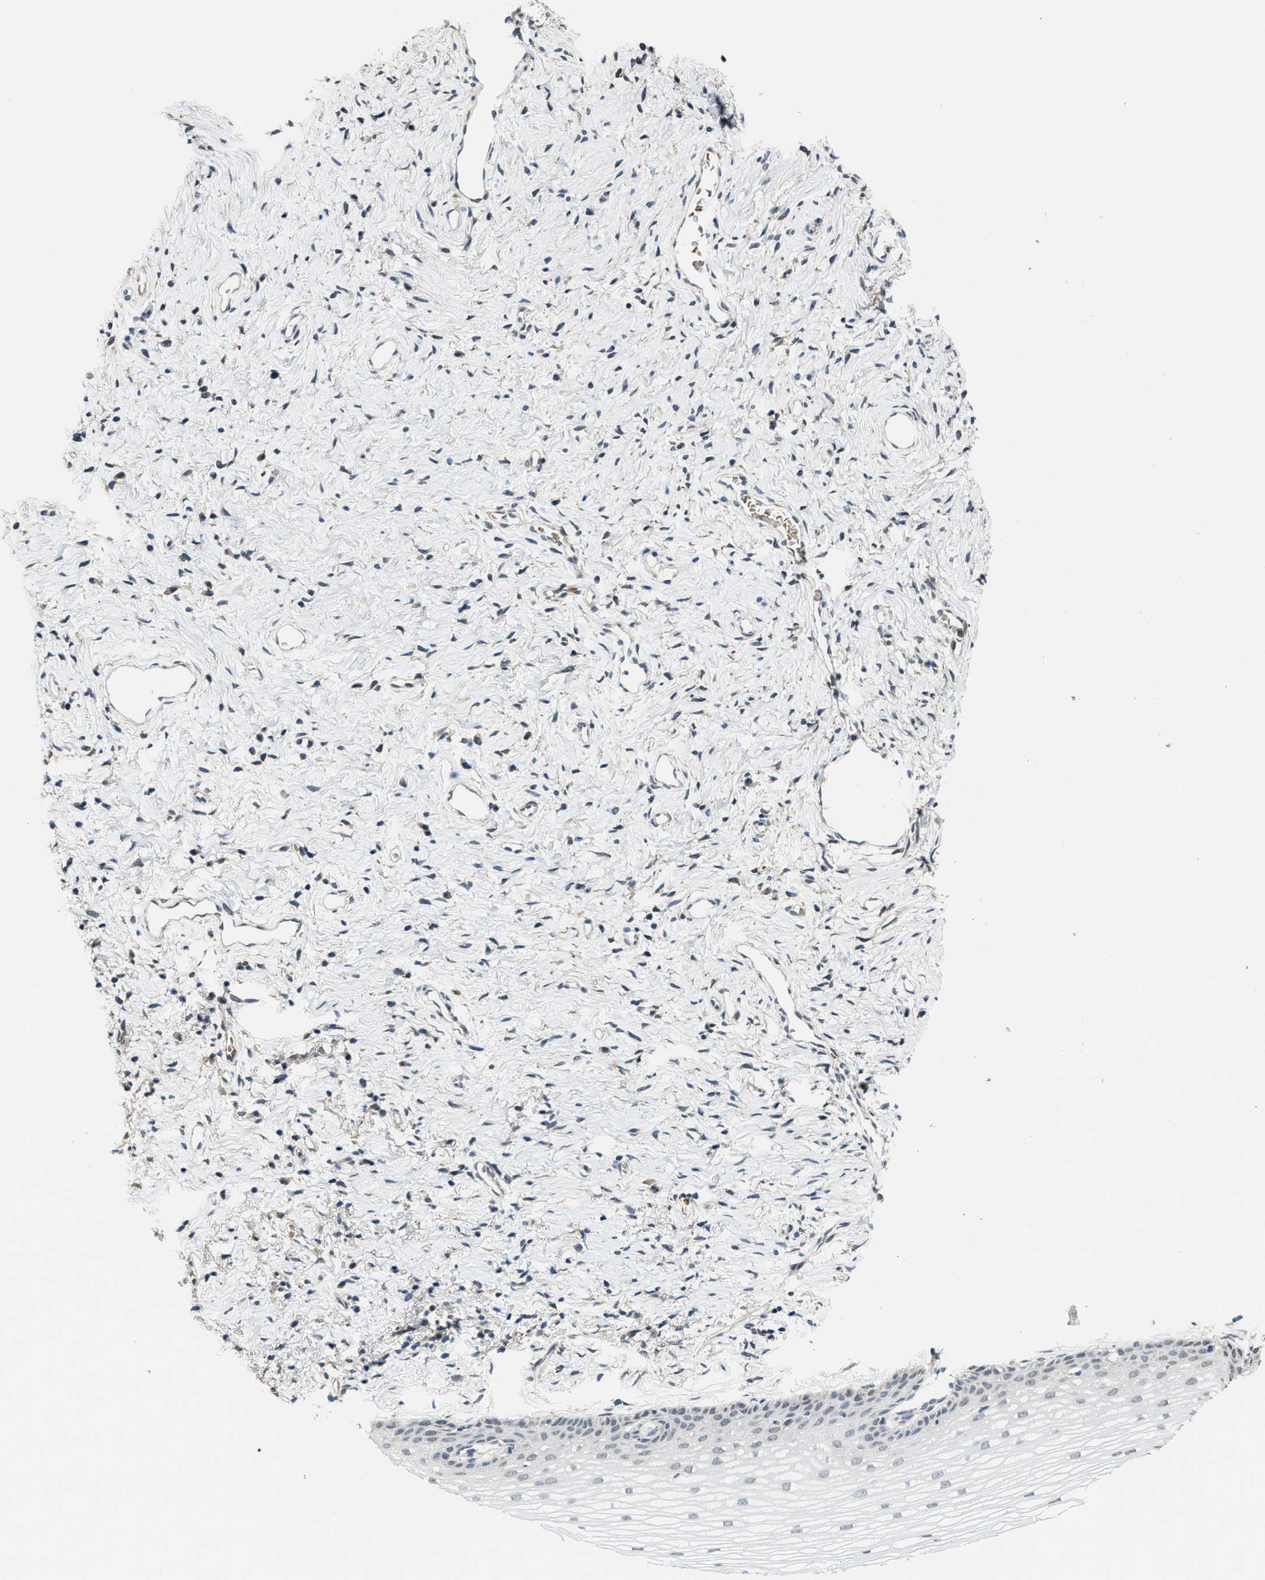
{"staining": {"intensity": "weak", "quantity": "25%-75%", "location": "cytoplasmic/membranous,nuclear"}, "tissue": "cervix", "cell_type": "Glandular cells", "image_type": "normal", "snomed": [{"axis": "morphology", "description": "Normal tissue, NOS"}, {"axis": "topography", "description": "Cervix"}], "caption": "This is an image of IHC staining of unremarkable cervix, which shows weak expression in the cytoplasmic/membranous,nuclear of glandular cells.", "gene": "KIF24", "patient": {"sex": "female", "age": 77}}